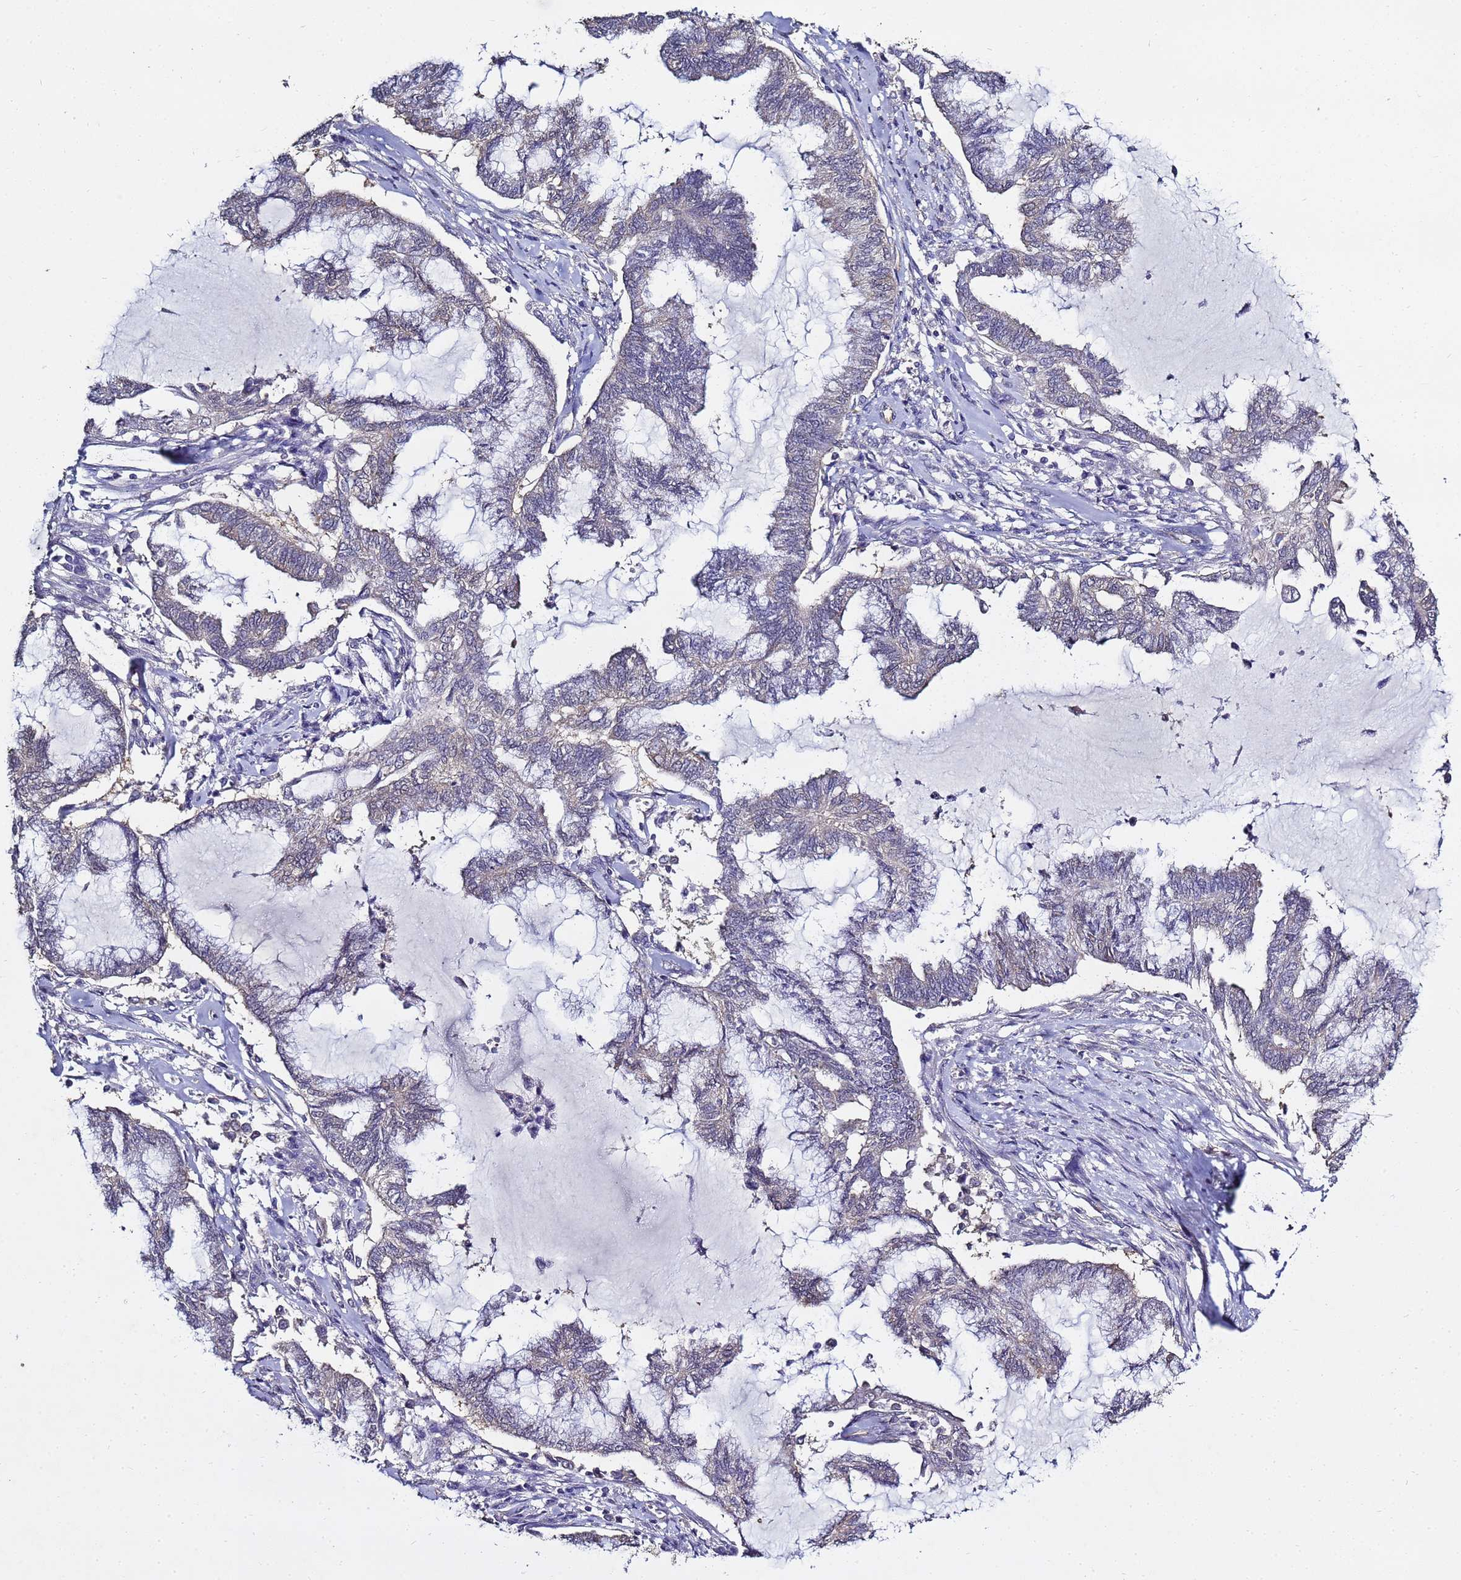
{"staining": {"intensity": "negative", "quantity": "none", "location": "none"}, "tissue": "endometrial cancer", "cell_type": "Tumor cells", "image_type": "cancer", "snomed": [{"axis": "morphology", "description": "Adenocarcinoma, NOS"}, {"axis": "topography", "description": "Endometrium"}], "caption": "IHC image of neoplastic tissue: adenocarcinoma (endometrial) stained with DAB (3,3'-diaminobenzidine) shows no significant protein positivity in tumor cells. (DAB immunohistochemistry (IHC), high magnification).", "gene": "ENOPH1", "patient": {"sex": "female", "age": 86}}